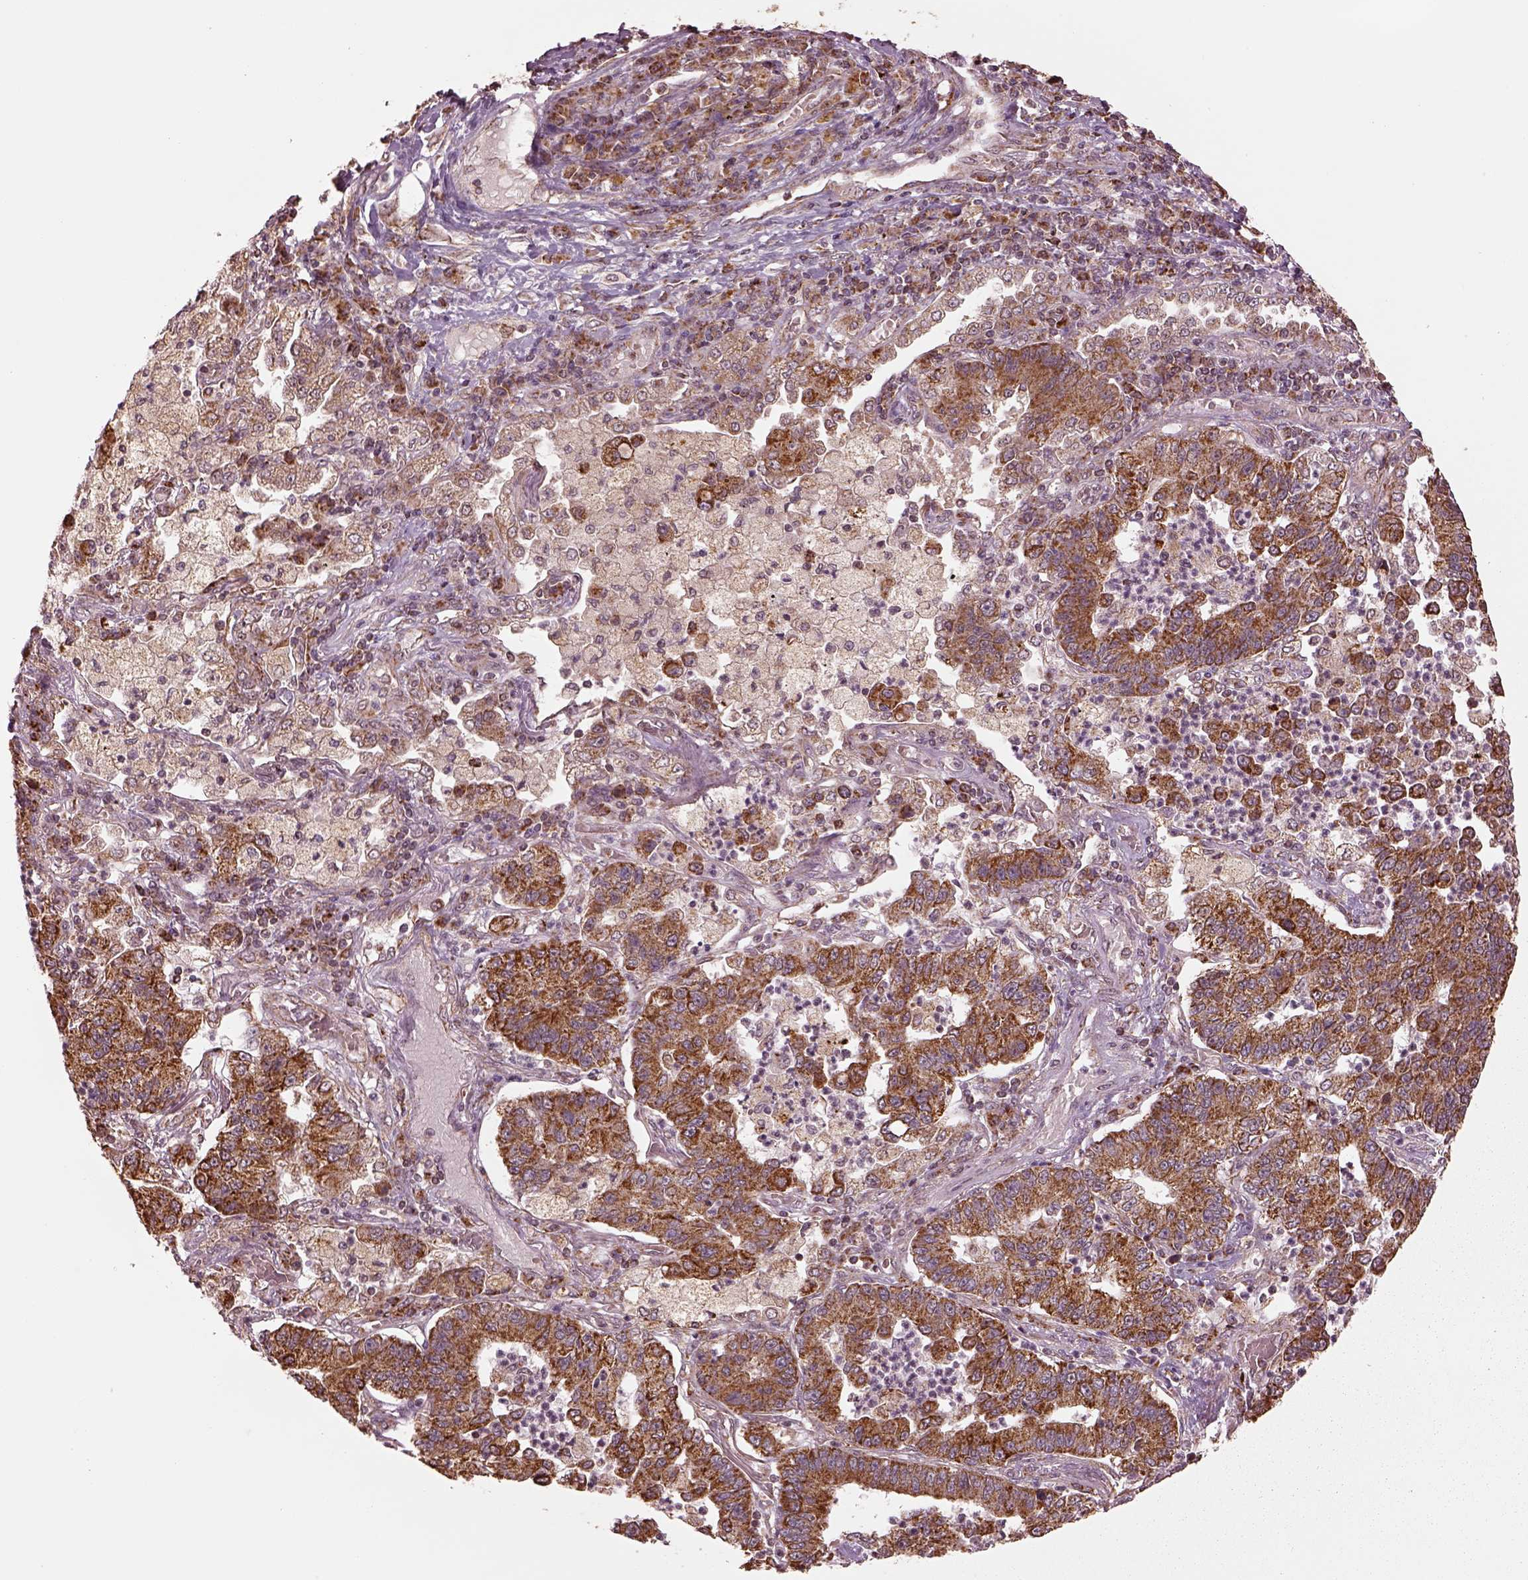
{"staining": {"intensity": "strong", "quantity": ">75%", "location": "cytoplasmic/membranous"}, "tissue": "lung cancer", "cell_type": "Tumor cells", "image_type": "cancer", "snomed": [{"axis": "morphology", "description": "Adenocarcinoma, NOS"}, {"axis": "topography", "description": "Lung"}], "caption": "Immunohistochemistry (IHC) histopathology image of neoplastic tissue: lung cancer (adenocarcinoma) stained using IHC demonstrates high levels of strong protein expression localized specifically in the cytoplasmic/membranous of tumor cells, appearing as a cytoplasmic/membranous brown color.", "gene": "SEL1L3", "patient": {"sex": "female", "age": 57}}